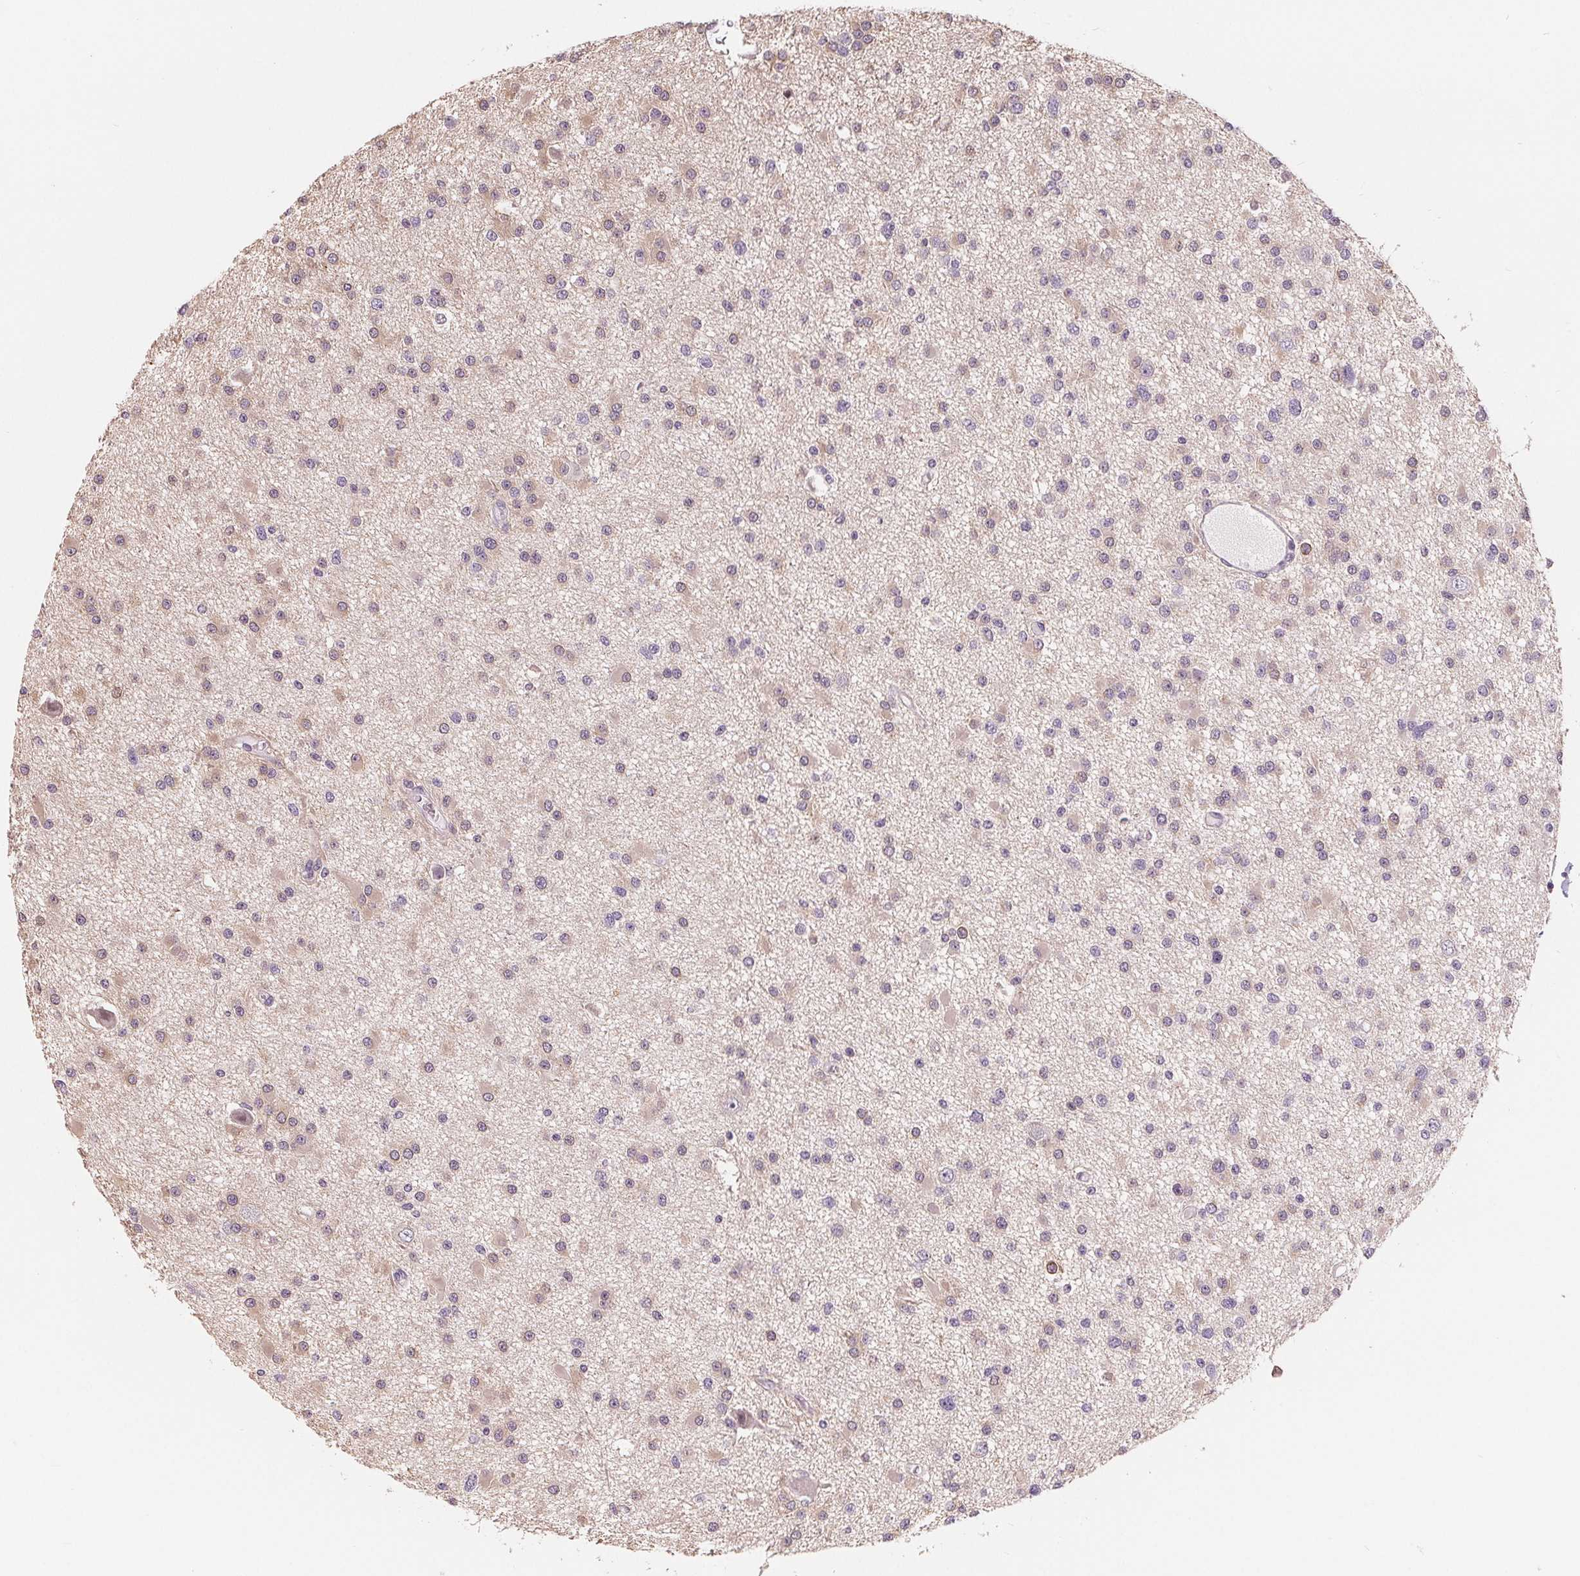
{"staining": {"intensity": "negative", "quantity": "none", "location": "none"}, "tissue": "glioma", "cell_type": "Tumor cells", "image_type": "cancer", "snomed": [{"axis": "morphology", "description": "Glioma, malignant, High grade"}, {"axis": "topography", "description": "Brain"}], "caption": "Glioma was stained to show a protein in brown. There is no significant staining in tumor cells.", "gene": "VTCN1", "patient": {"sex": "male", "age": 54}}